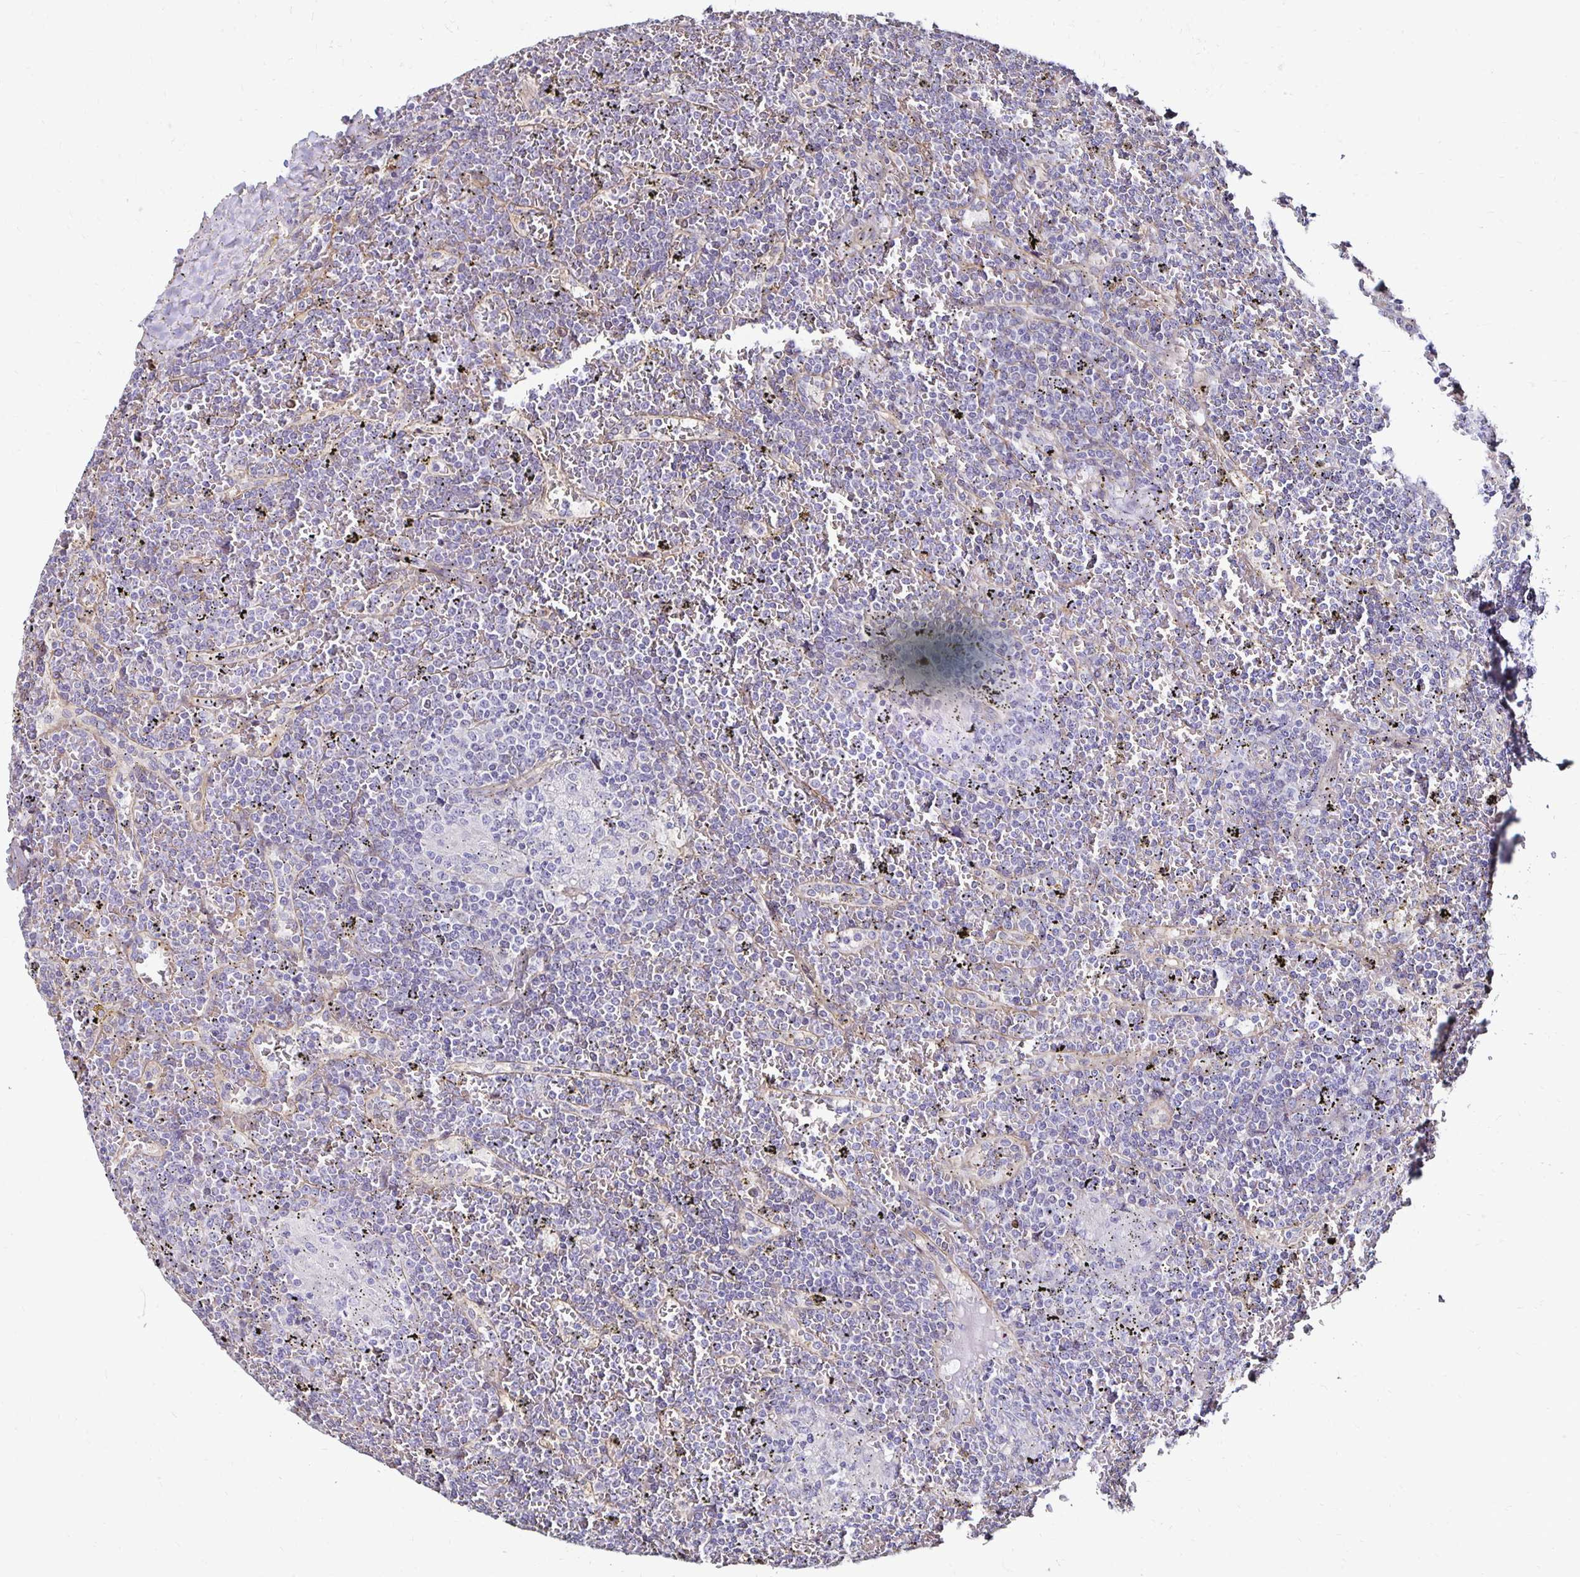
{"staining": {"intensity": "negative", "quantity": "none", "location": "none"}, "tissue": "lymphoma", "cell_type": "Tumor cells", "image_type": "cancer", "snomed": [{"axis": "morphology", "description": "Malignant lymphoma, non-Hodgkin's type, Low grade"}, {"axis": "topography", "description": "Spleen"}], "caption": "An immunohistochemistry micrograph of low-grade malignant lymphoma, non-Hodgkin's type is shown. There is no staining in tumor cells of low-grade malignant lymphoma, non-Hodgkin's type.", "gene": "ITGB1", "patient": {"sex": "female", "age": 19}}